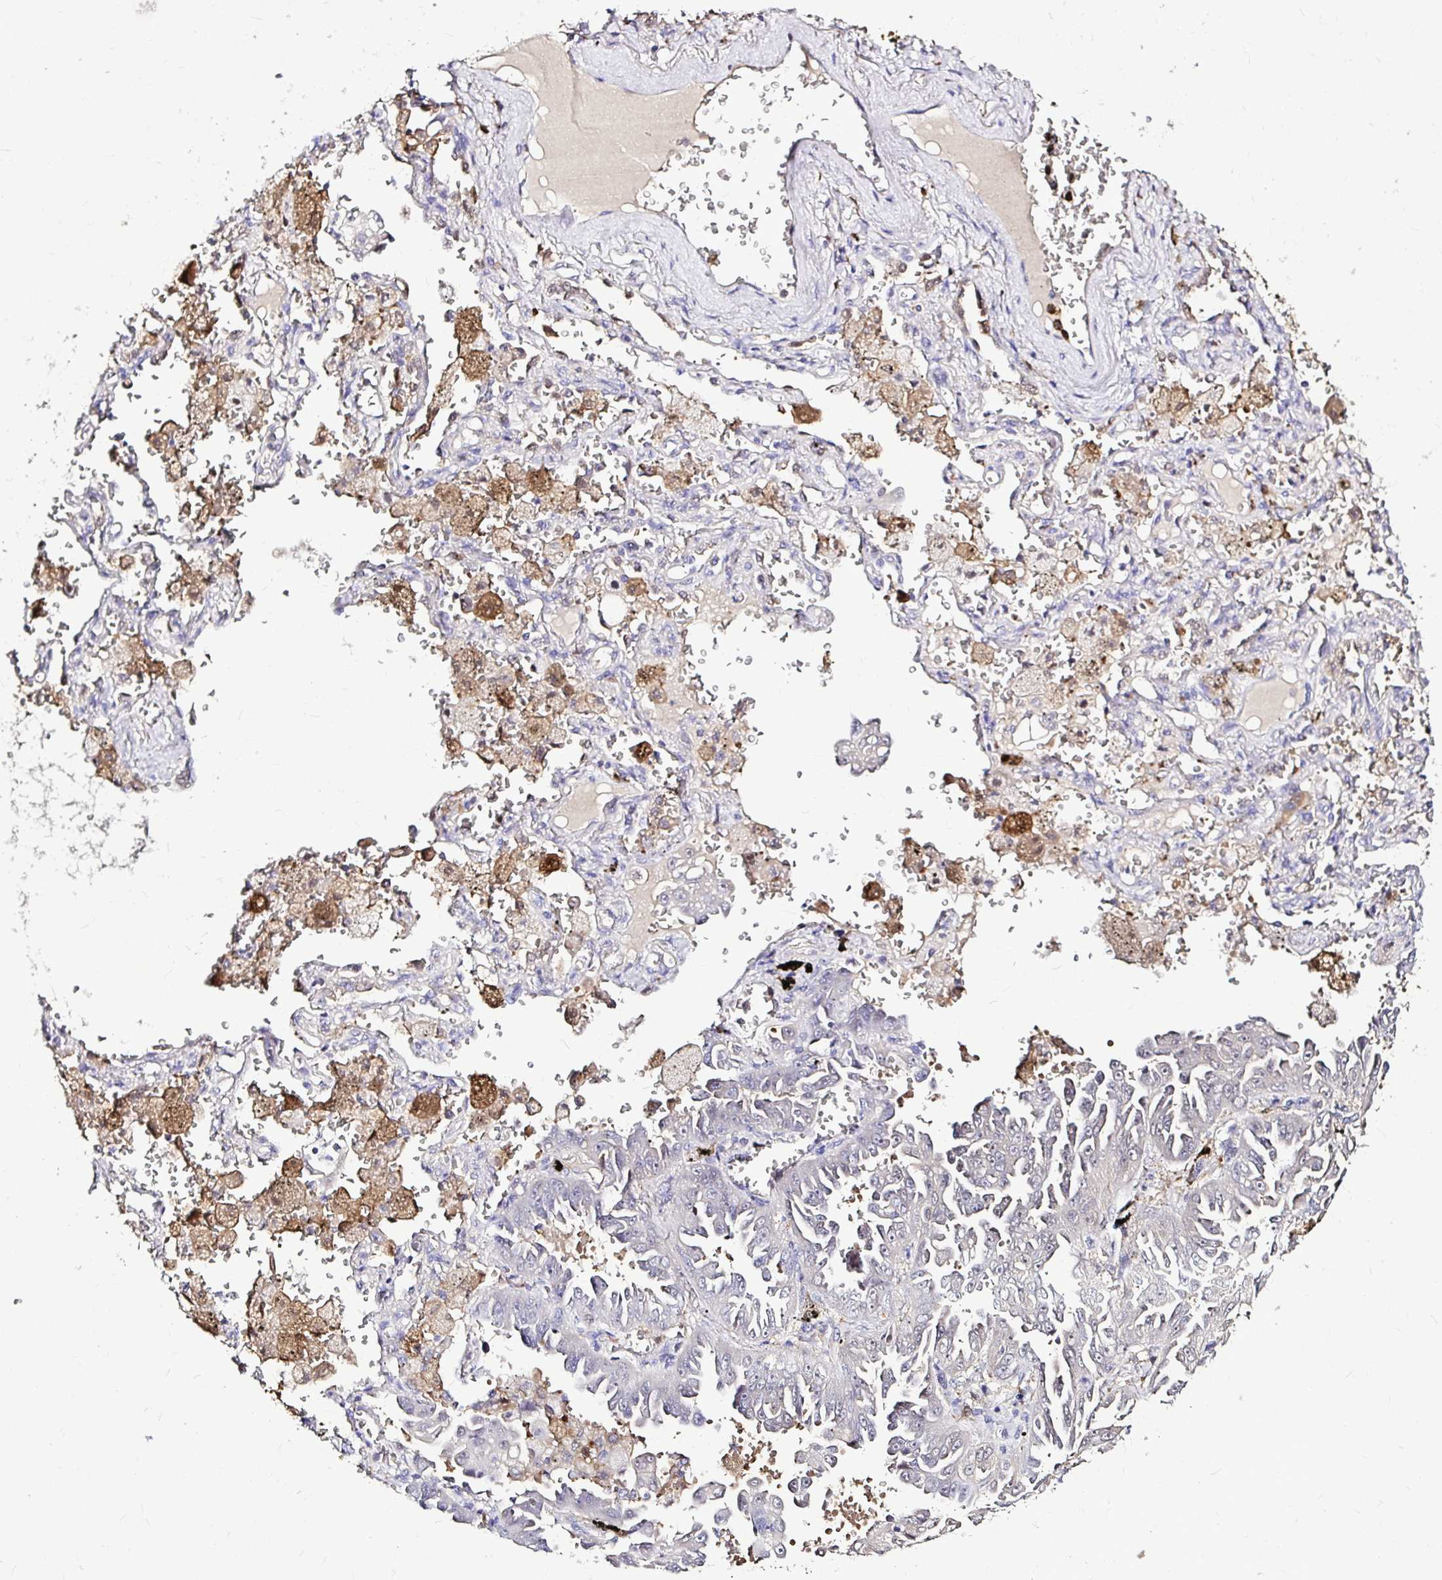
{"staining": {"intensity": "negative", "quantity": "none", "location": "none"}, "tissue": "lung cancer", "cell_type": "Tumor cells", "image_type": "cancer", "snomed": [{"axis": "morphology", "description": "Adenocarcinoma, NOS"}, {"axis": "topography", "description": "Lung"}], "caption": "Micrograph shows no protein staining in tumor cells of lung cancer (adenocarcinoma) tissue. (Brightfield microscopy of DAB (3,3'-diaminobenzidine) immunohistochemistry at high magnification).", "gene": "IDH1", "patient": {"sex": "female", "age": 52}}